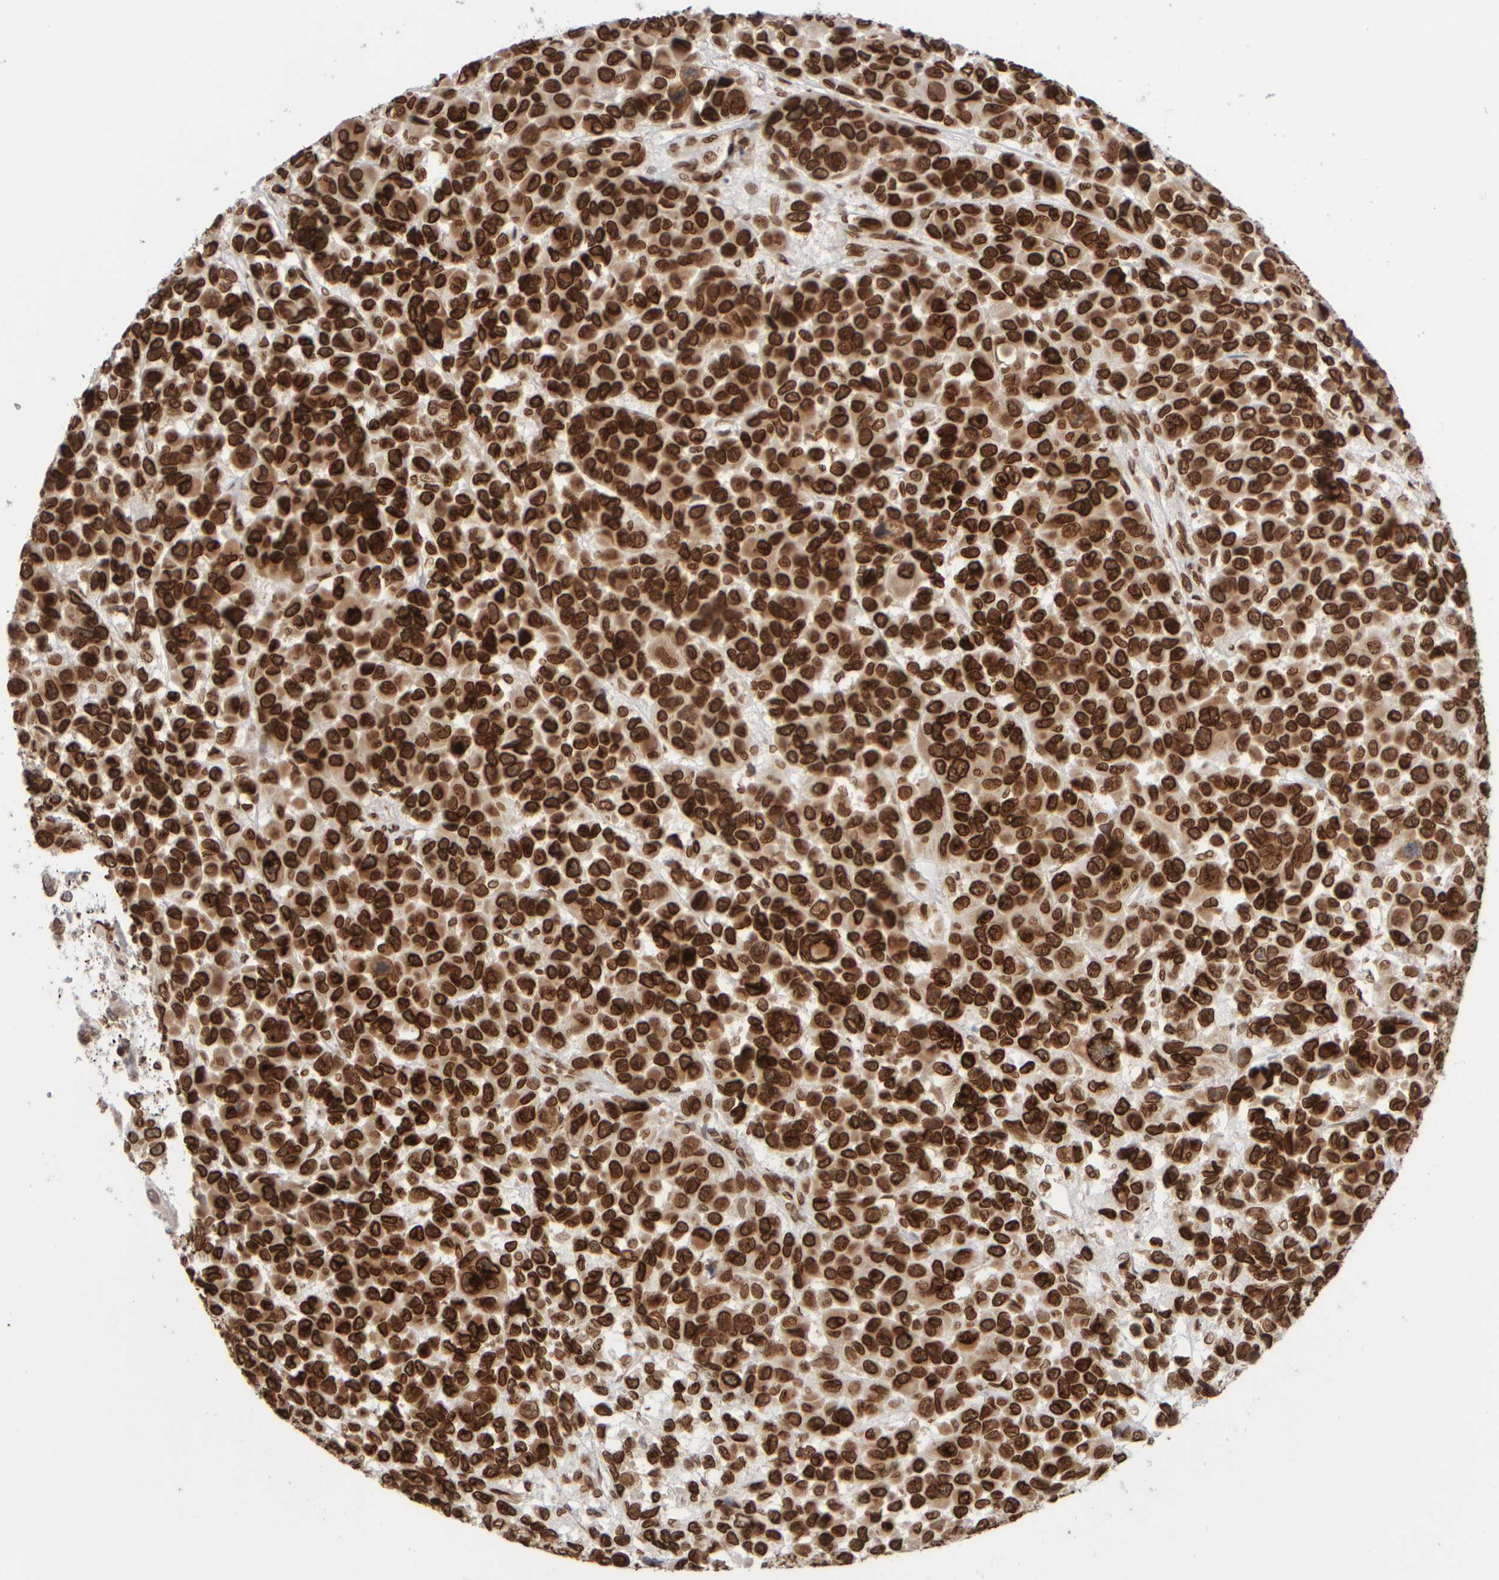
{"staining": {"intensity": "strong", "quantity": ">75%", "location": "nuclear"}, "tissue": "melanoma", "cell_type": "Tumor cells", "image_type": "cancer", "snomed": [{"axis": "morphology", "description": "Malignant melanoma, NOS"}, {"axis": "topography", "description": "Skin"}], "caption": "High-magnification brightfield microscopy of melanoma stained with DAB (brown) and counterstained with hematoxylin (blue). tumor cells exhibit strong nuclear positivity is identified in approximately>75% of cells.", "gene": "ZC3HC1", "patient": {"sex": "male", "age": 53}}